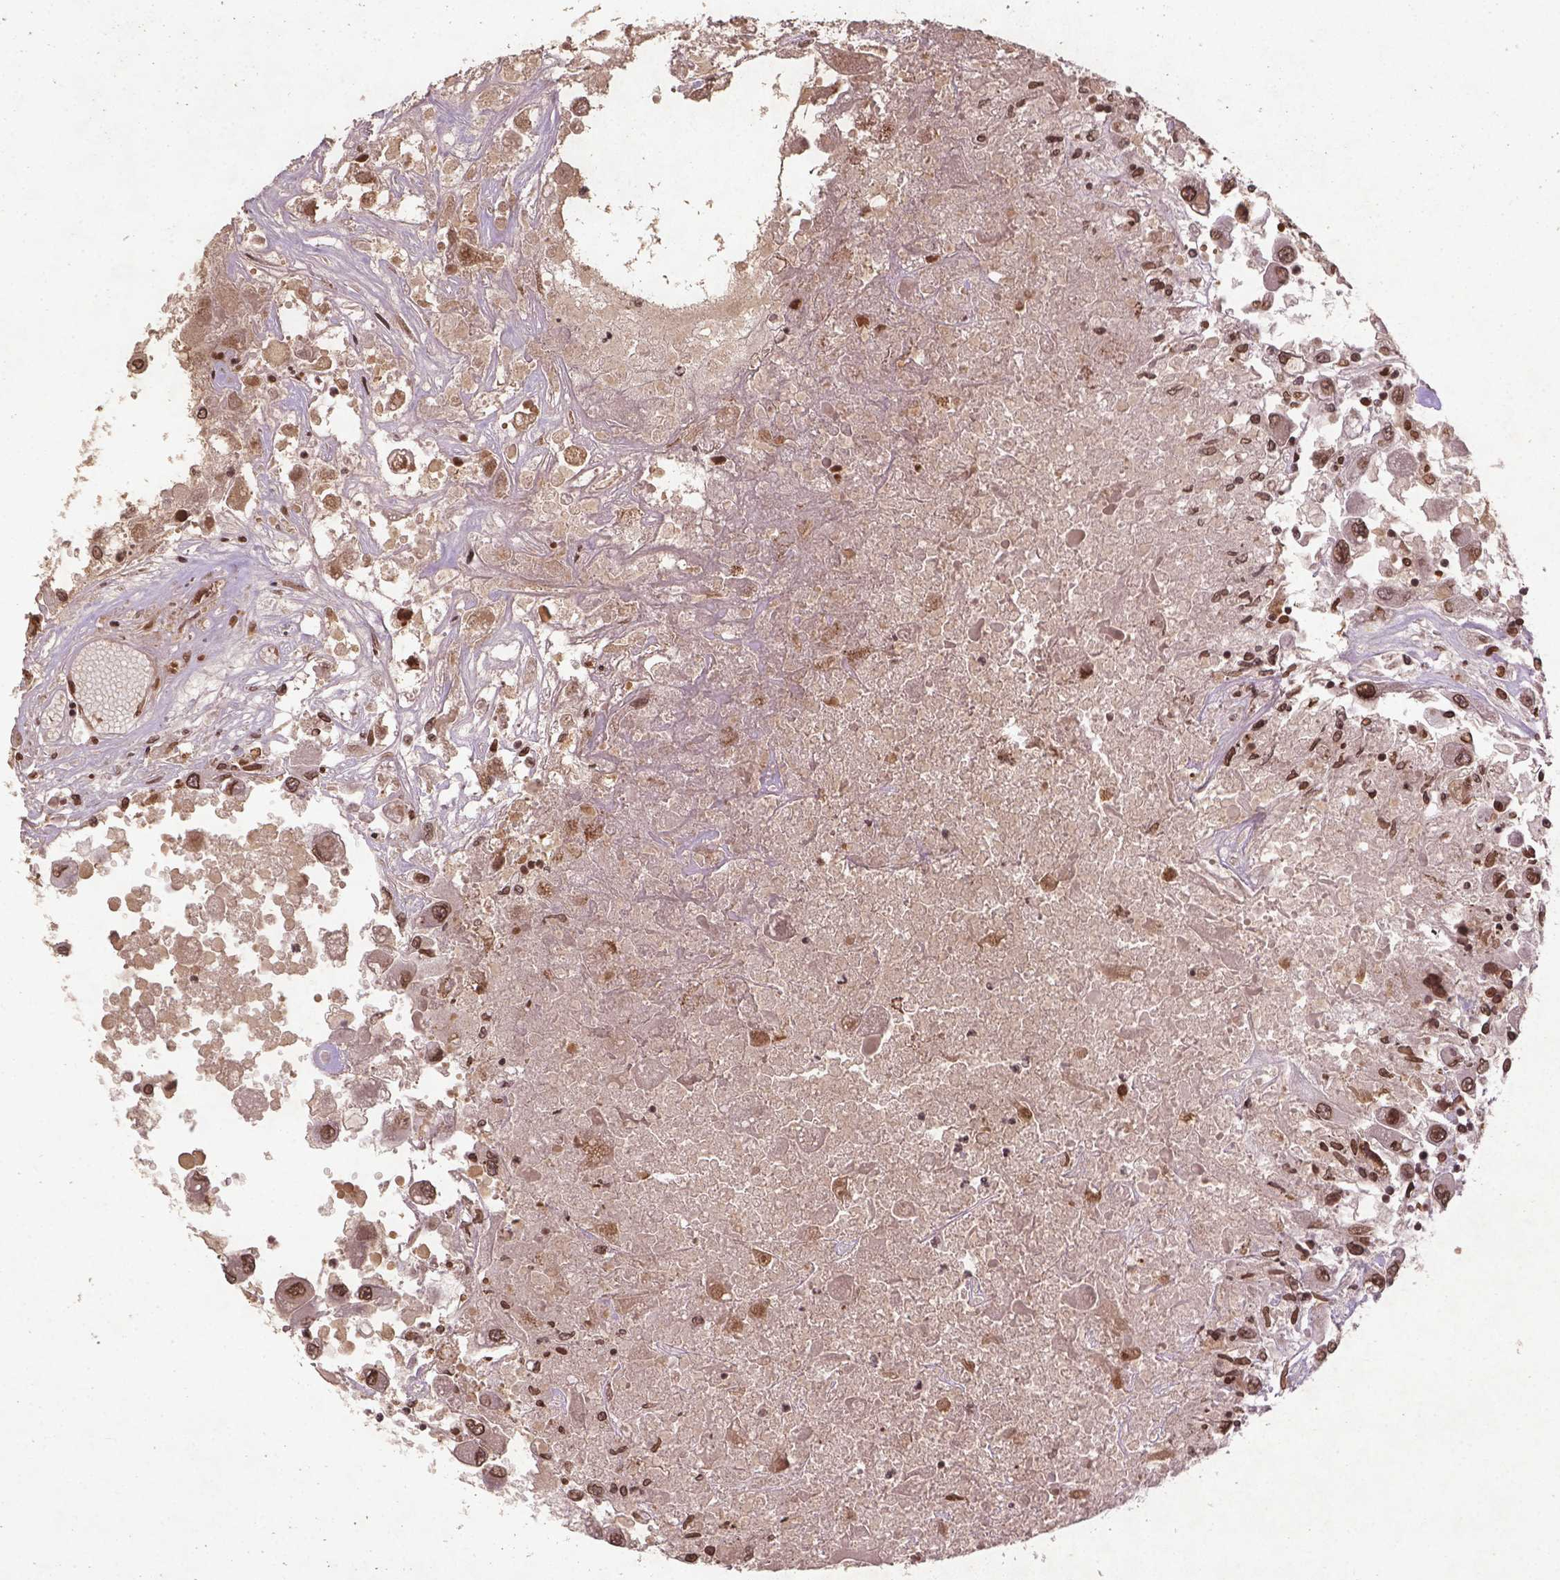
{"staining": {"intensity": "moderate", "quantity": ">75%", "location": "nuclear"}, "tissue": "renal cancer", "cell_type": "Tumor cells", "image_type": "cancer", "snomed": [{"axis": "morphology", "description": "Adenocarcinoma, NOS"}, {"axis": "topography", "description": "Kidney"}], "caption": "High-magnification brightfield microscopy of renal cancer stained with DAB (brown) and counterstained with hematoxylin (blue). tumor cells exhibit moderate nuclear staining is identified in about>75% of cells. The staining was performed using DAB (3,3'-diaminobenzidine), with brown indicating positive protein expression. Nuclei are stained blue with hematoxylin.", "gene": "BANF1", "patient": {"sex": "female", "age": 67}}